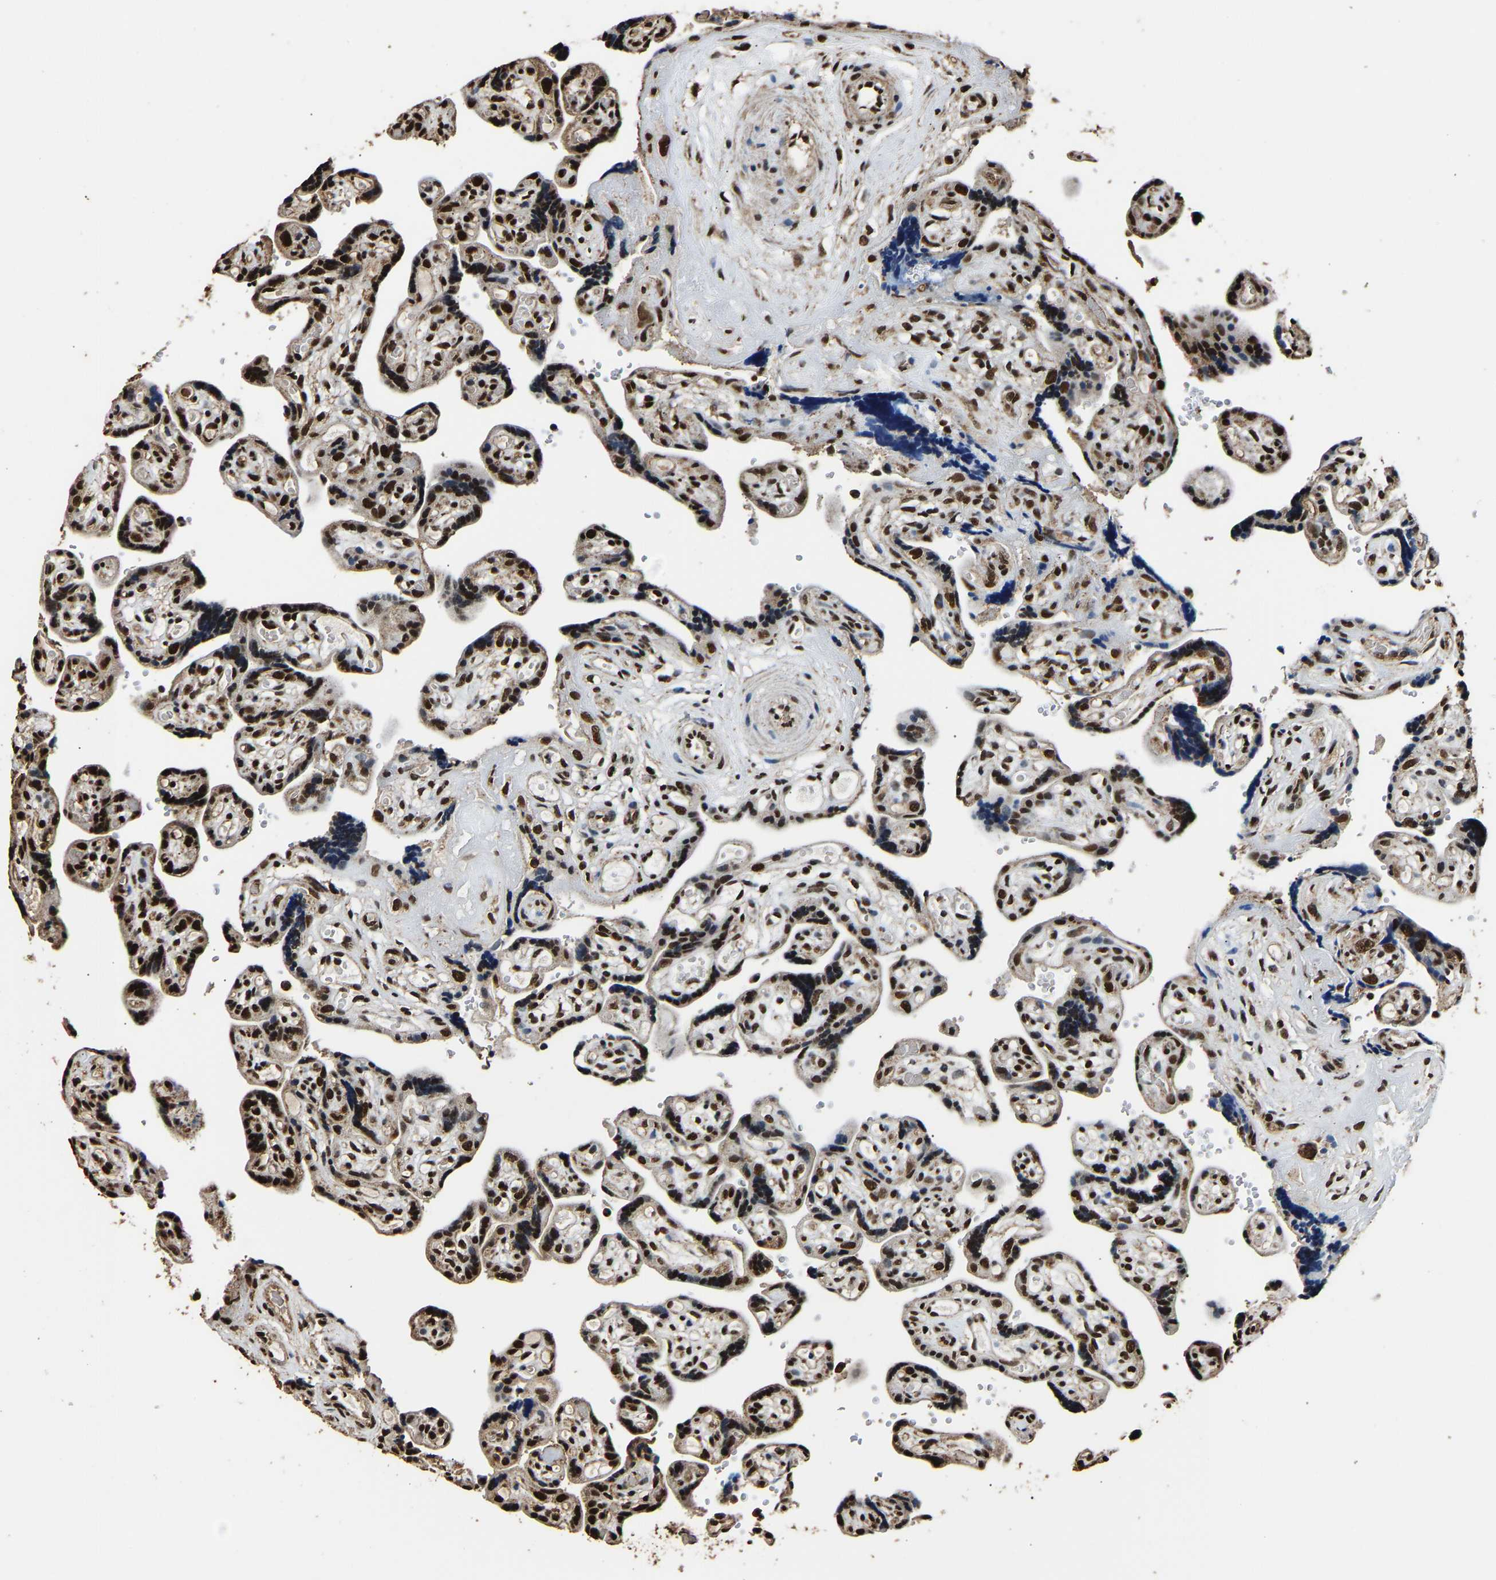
{"staining": {"intensity": "strong", "quantity": ">75%", "location": "nuclear"}, "tissue": "placenta", "cell_type": "Decidual cells", "image_type": "normal", "snomed": [{"axis": "morphology", "description": "Normal tissue, NOS"}, {"axis": "topography", "description": "Placenta"}], "caption": "Decidual cells reveal strong nuclear expression in about >75% of cells in unremarkable placenta.", "gene": "SAFB", "patient": {"sex": "female", "age": 30}}